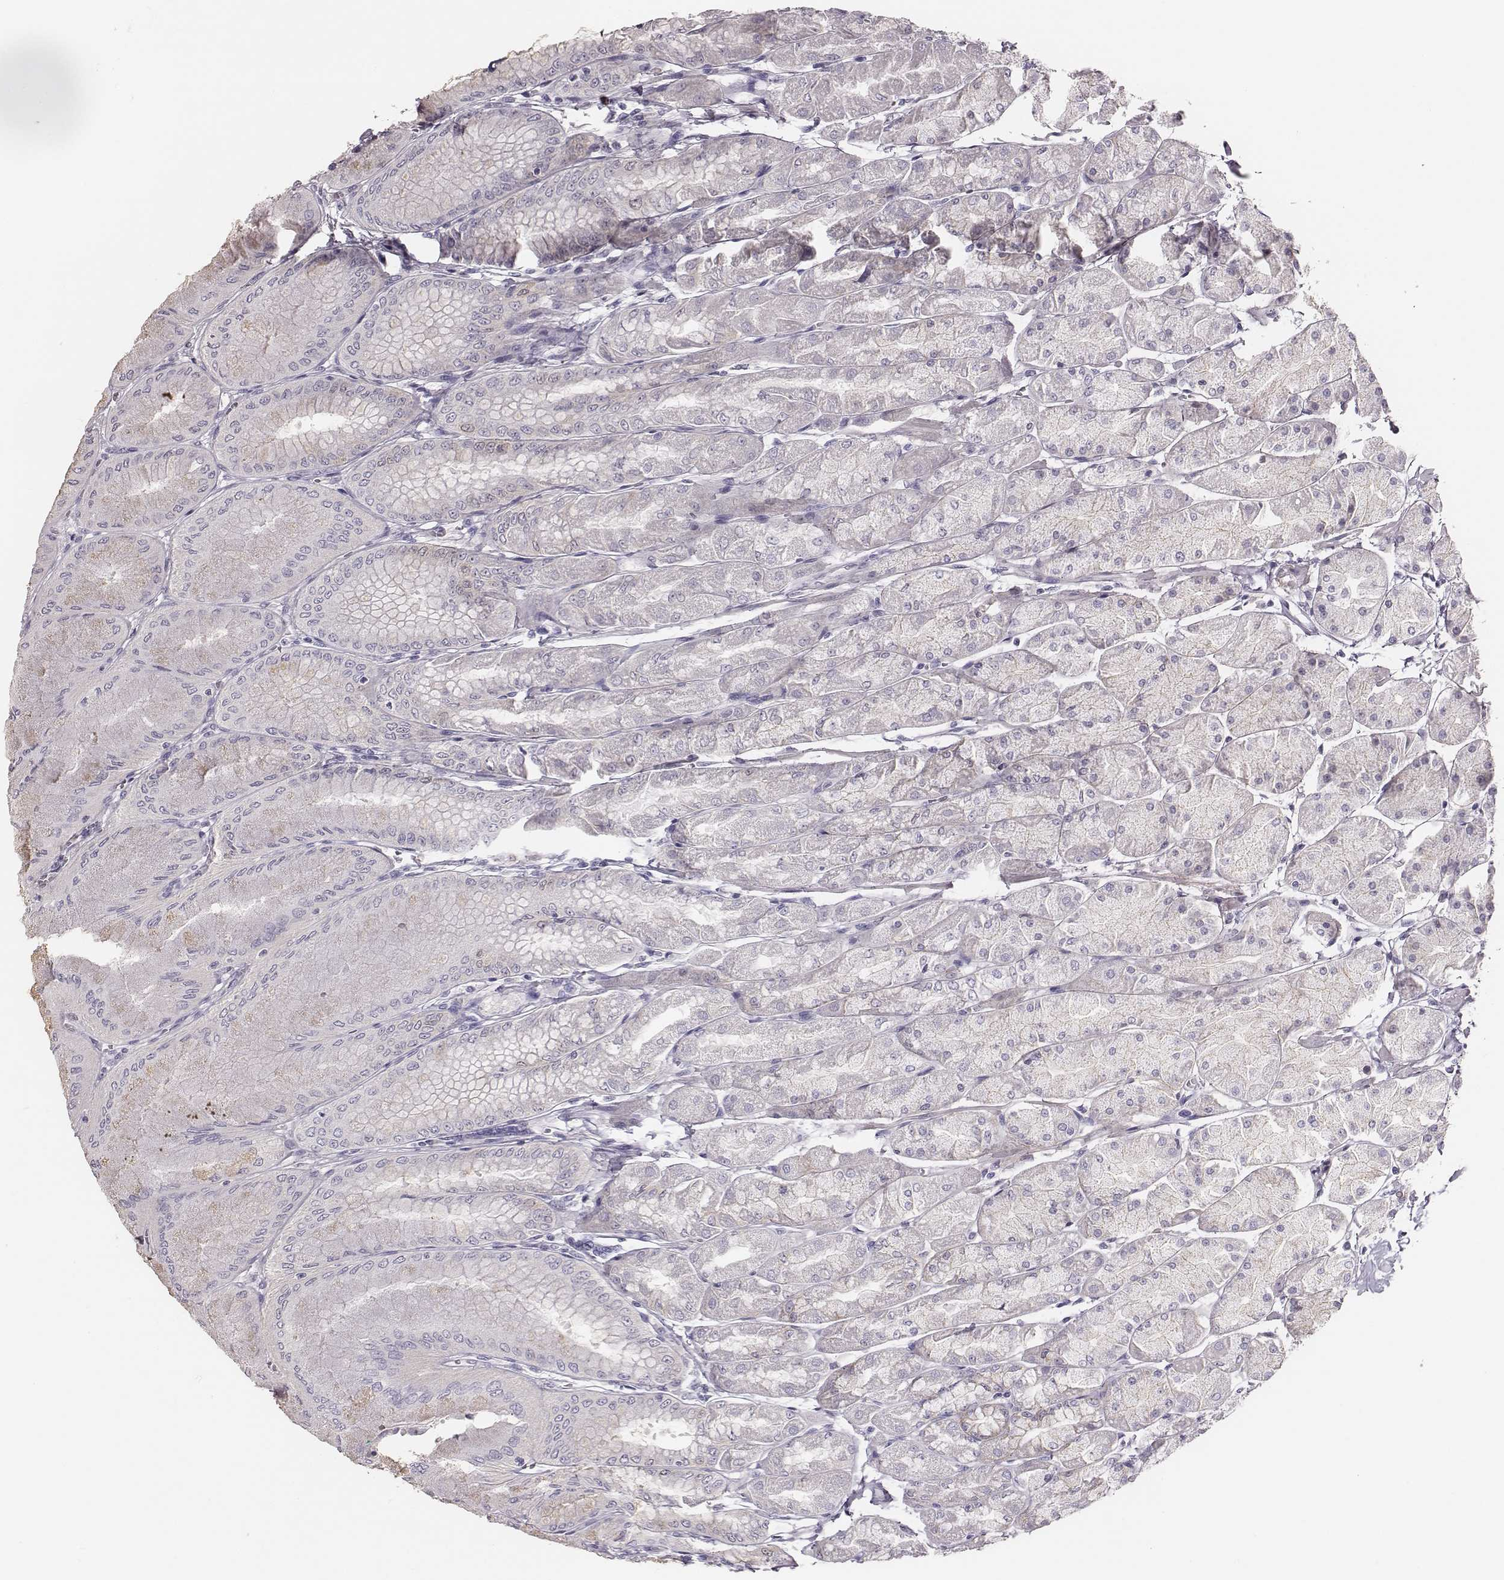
{"staining": {"intensity": "negative", "quantity": "none", "location": "none"}, "tissue": "stomach", "cell_type": "Glandular cells", "image_type": "normal", "snomed": [{"axis": "morphology", "description": "Normal tissue, NOS"}, {"axis": "topography", "description": "Stomach, upper"}], "caption": "Glandular cells show no significant protein staining in normal stomach. (IHC, brightfield microscopy, high magnification).", "gene": "PBK", "patient": {"sex": "male", "age": 60}}